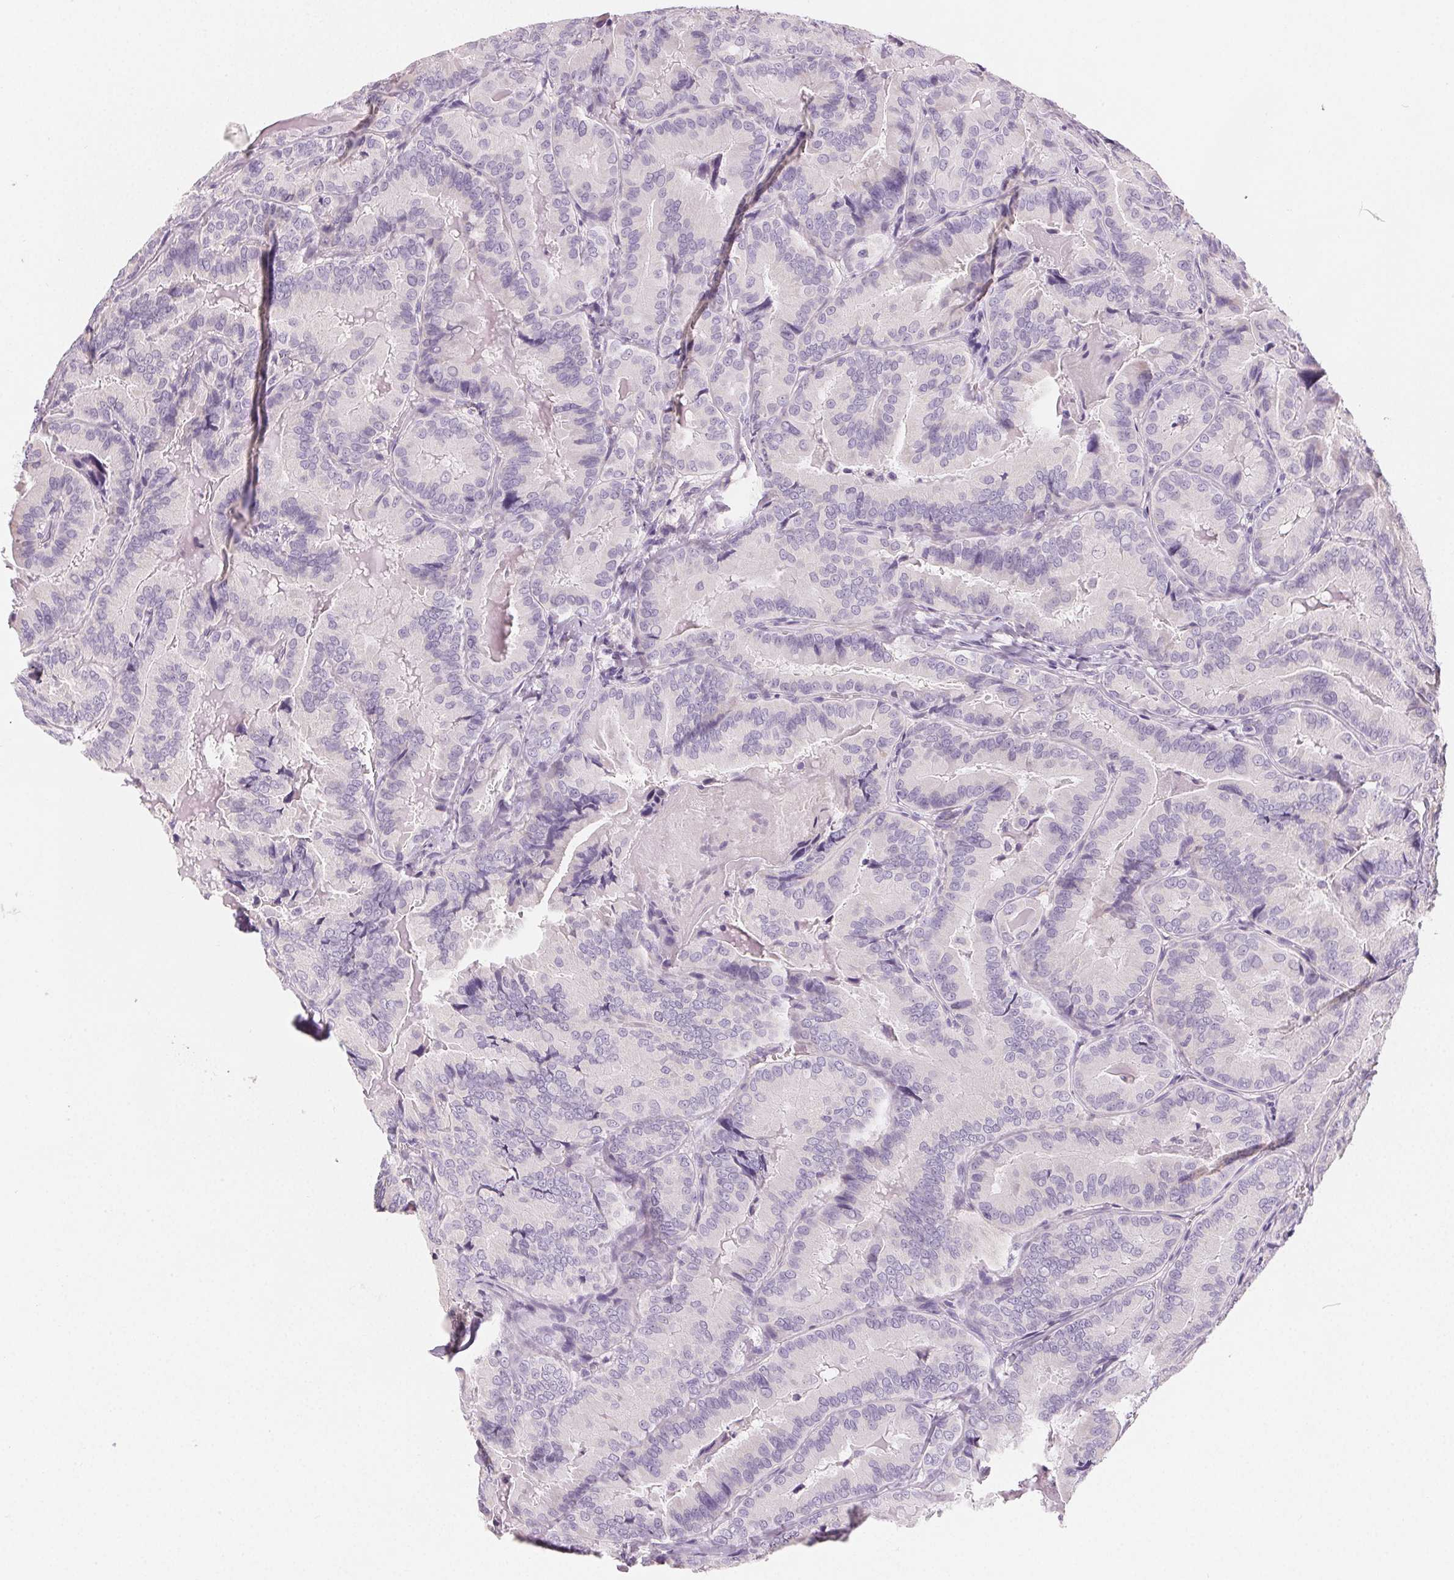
{"staining": {"intensity": "negative", "quantity": "none", "location": "none"}, "tissue": "thyroid cancer", "cell_type": "Tumor cells", "image_type": "cancer", "snomed": [{"axis": "morphology", "description": "Papillary adenocarcinoma, NOS"}, {"axis": "topography", "description": "Thyroid gland"}], "caption": "A photomicrograph of human thyroid papillary adenocarcinoma is negative for staining in tumor cells.", "gene": "MIOX", "patient": {"sex": "male", "age": 61}}